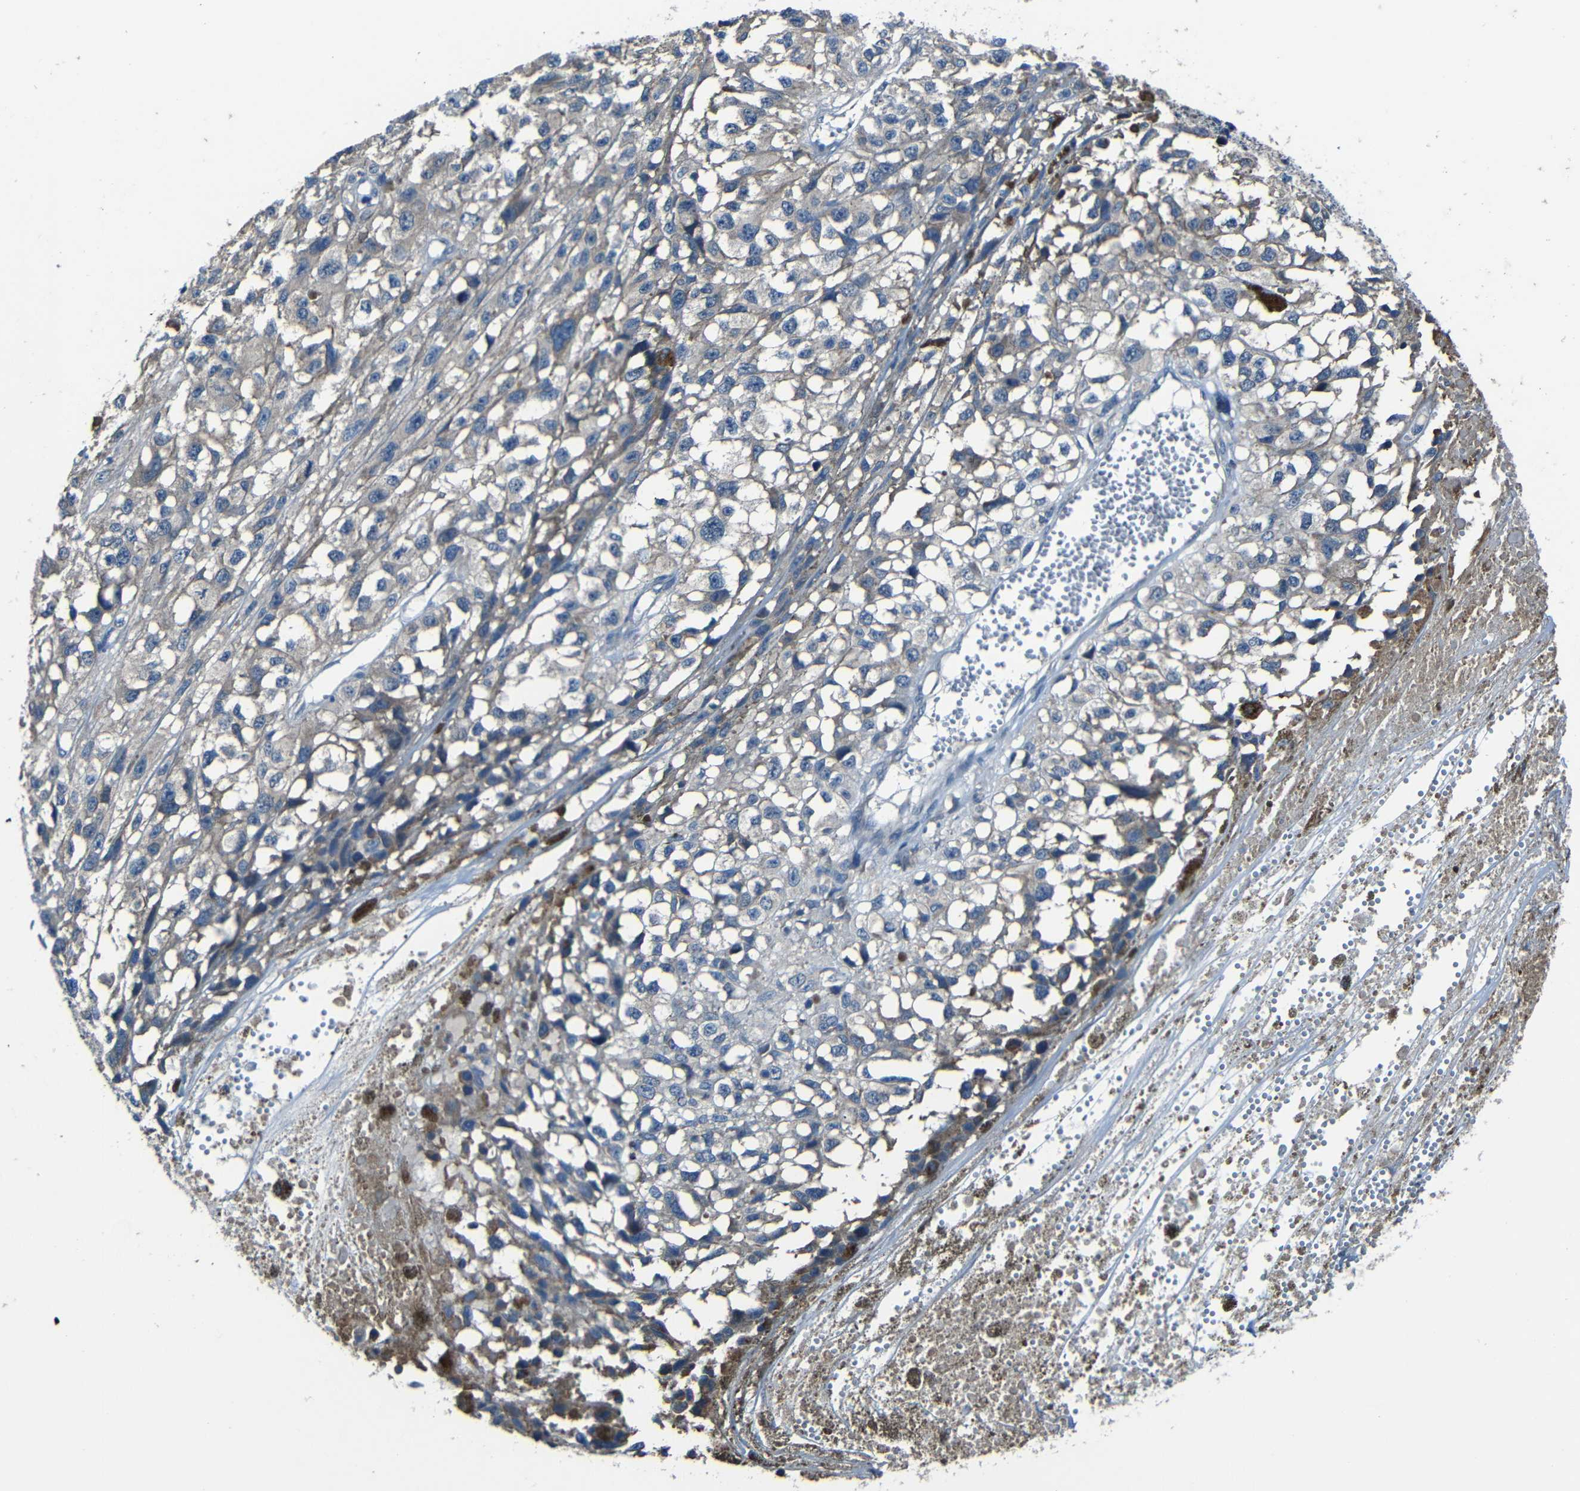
{"staining": {"intensity": "negative", "quantity": "none", "location": "none"}, "tissue": "melanoma", "cell_type": "Tumor cells", "image_type": "cancer", "snomed": [{"axis": "morphology", "description": "Malignant melanoma, Metastatic site"}, {"axis": "topography", "description": "Lymph node"}], "caption": "Tumor cells are negative for protein expression in human melanoma.", "gene": "SLA", "patient": {"sex": "male", "age": 59}}